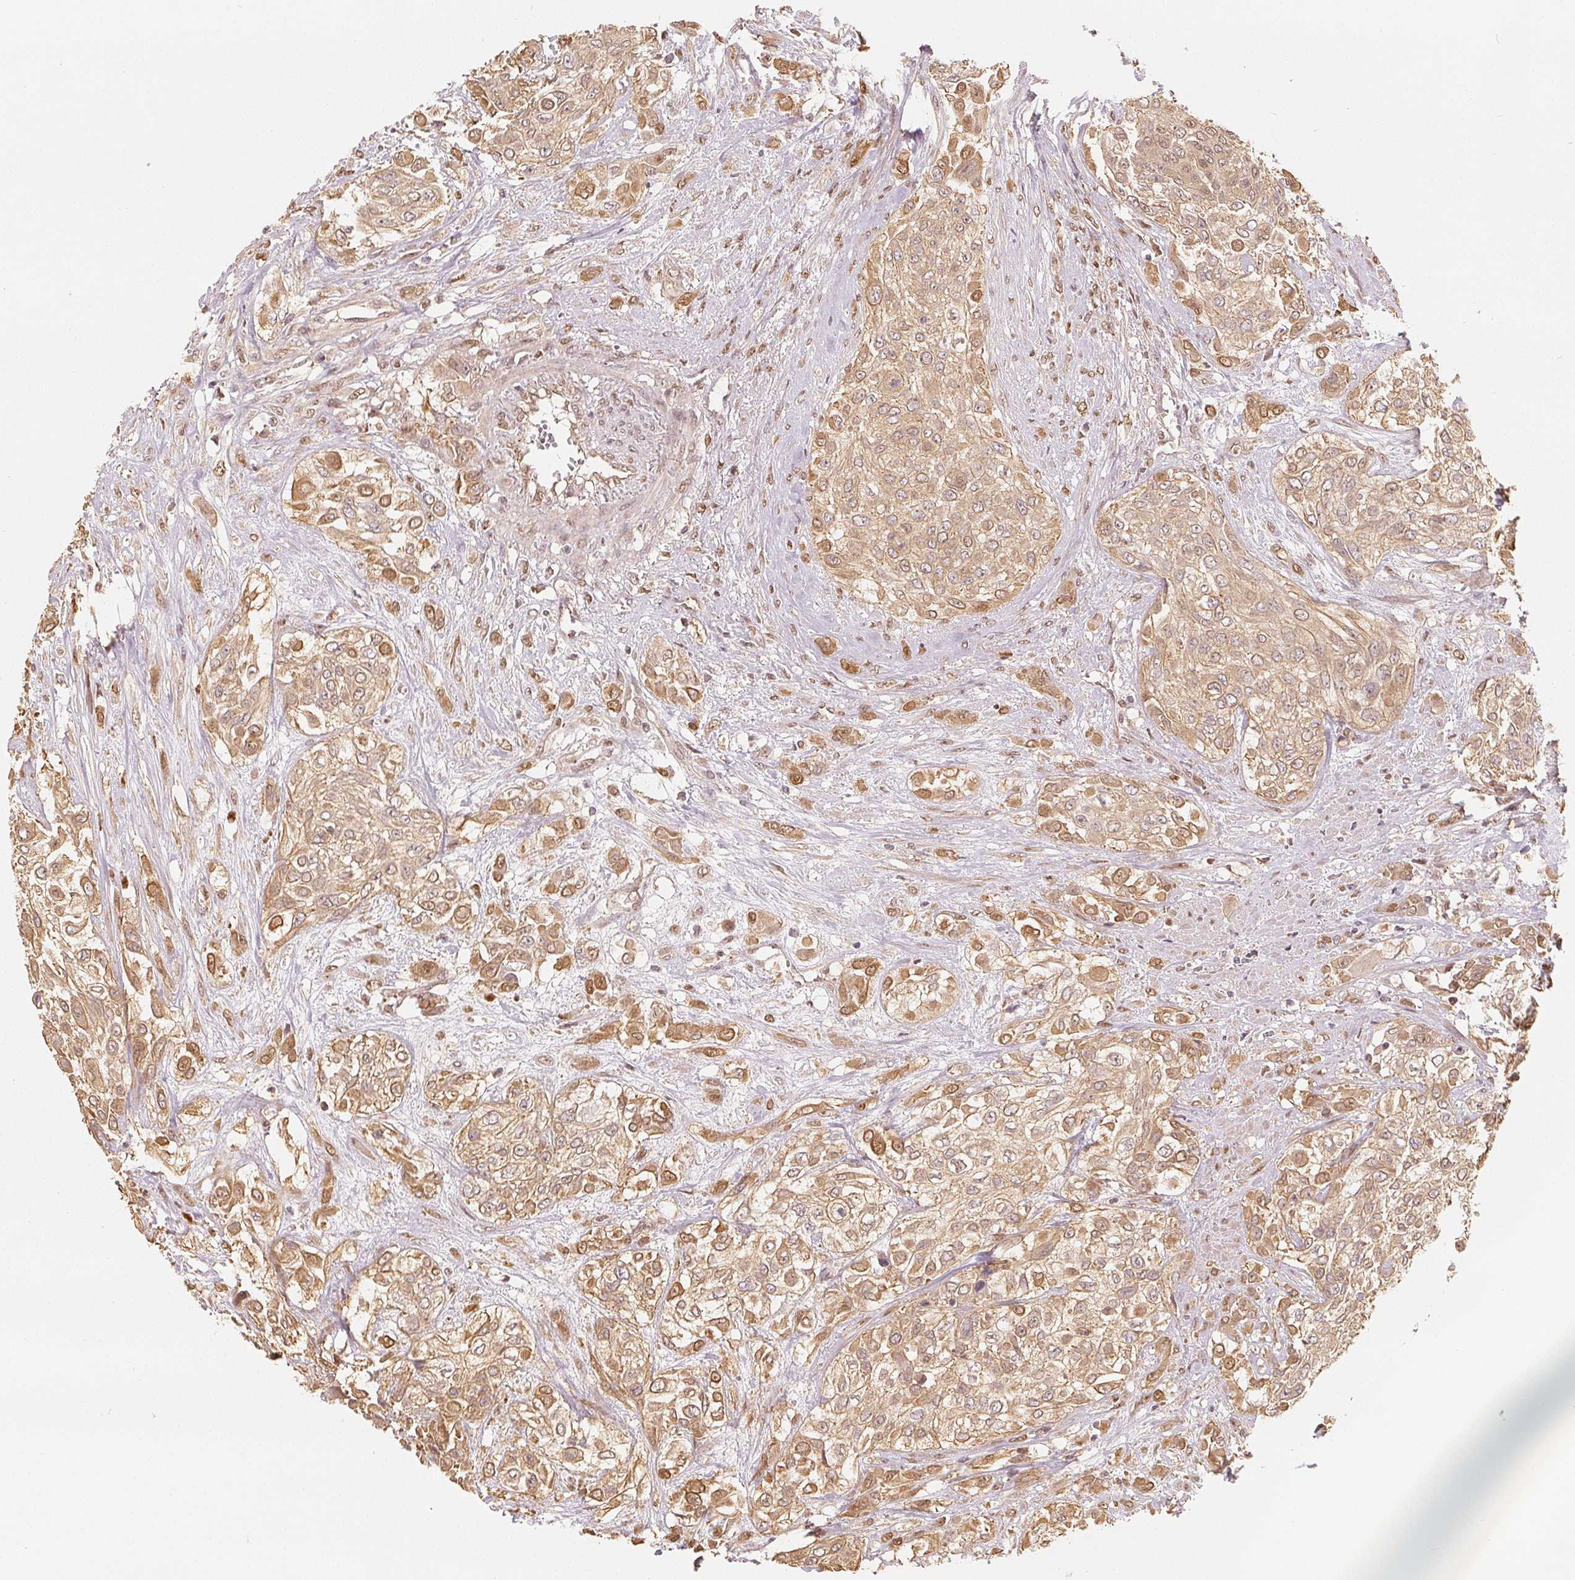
{"staining": {"intensity": "weak", "quantity": ">75%", "location": "cytoplasmic/membranous,nuclear"}, "tissue": "urothelial cancer", "cell_type": "Tumor cells", "image_type": "cancer", "snomed": [{"axis": "morphology", "description": "Urothelial carcinoma, High grade"}, {"axis": "topography", "description": "Urinary bladder"}], "caption": "The histopathology image reveals a brown stain indicating the presence of a protein in the cytoplasmic/membranous and nuclear of tumor cells in urothelial cancer. (IHC, brightfield microscopy, high magnification).", "gene": "GUSB", "patient": {"sex": "male", "age": 57}}